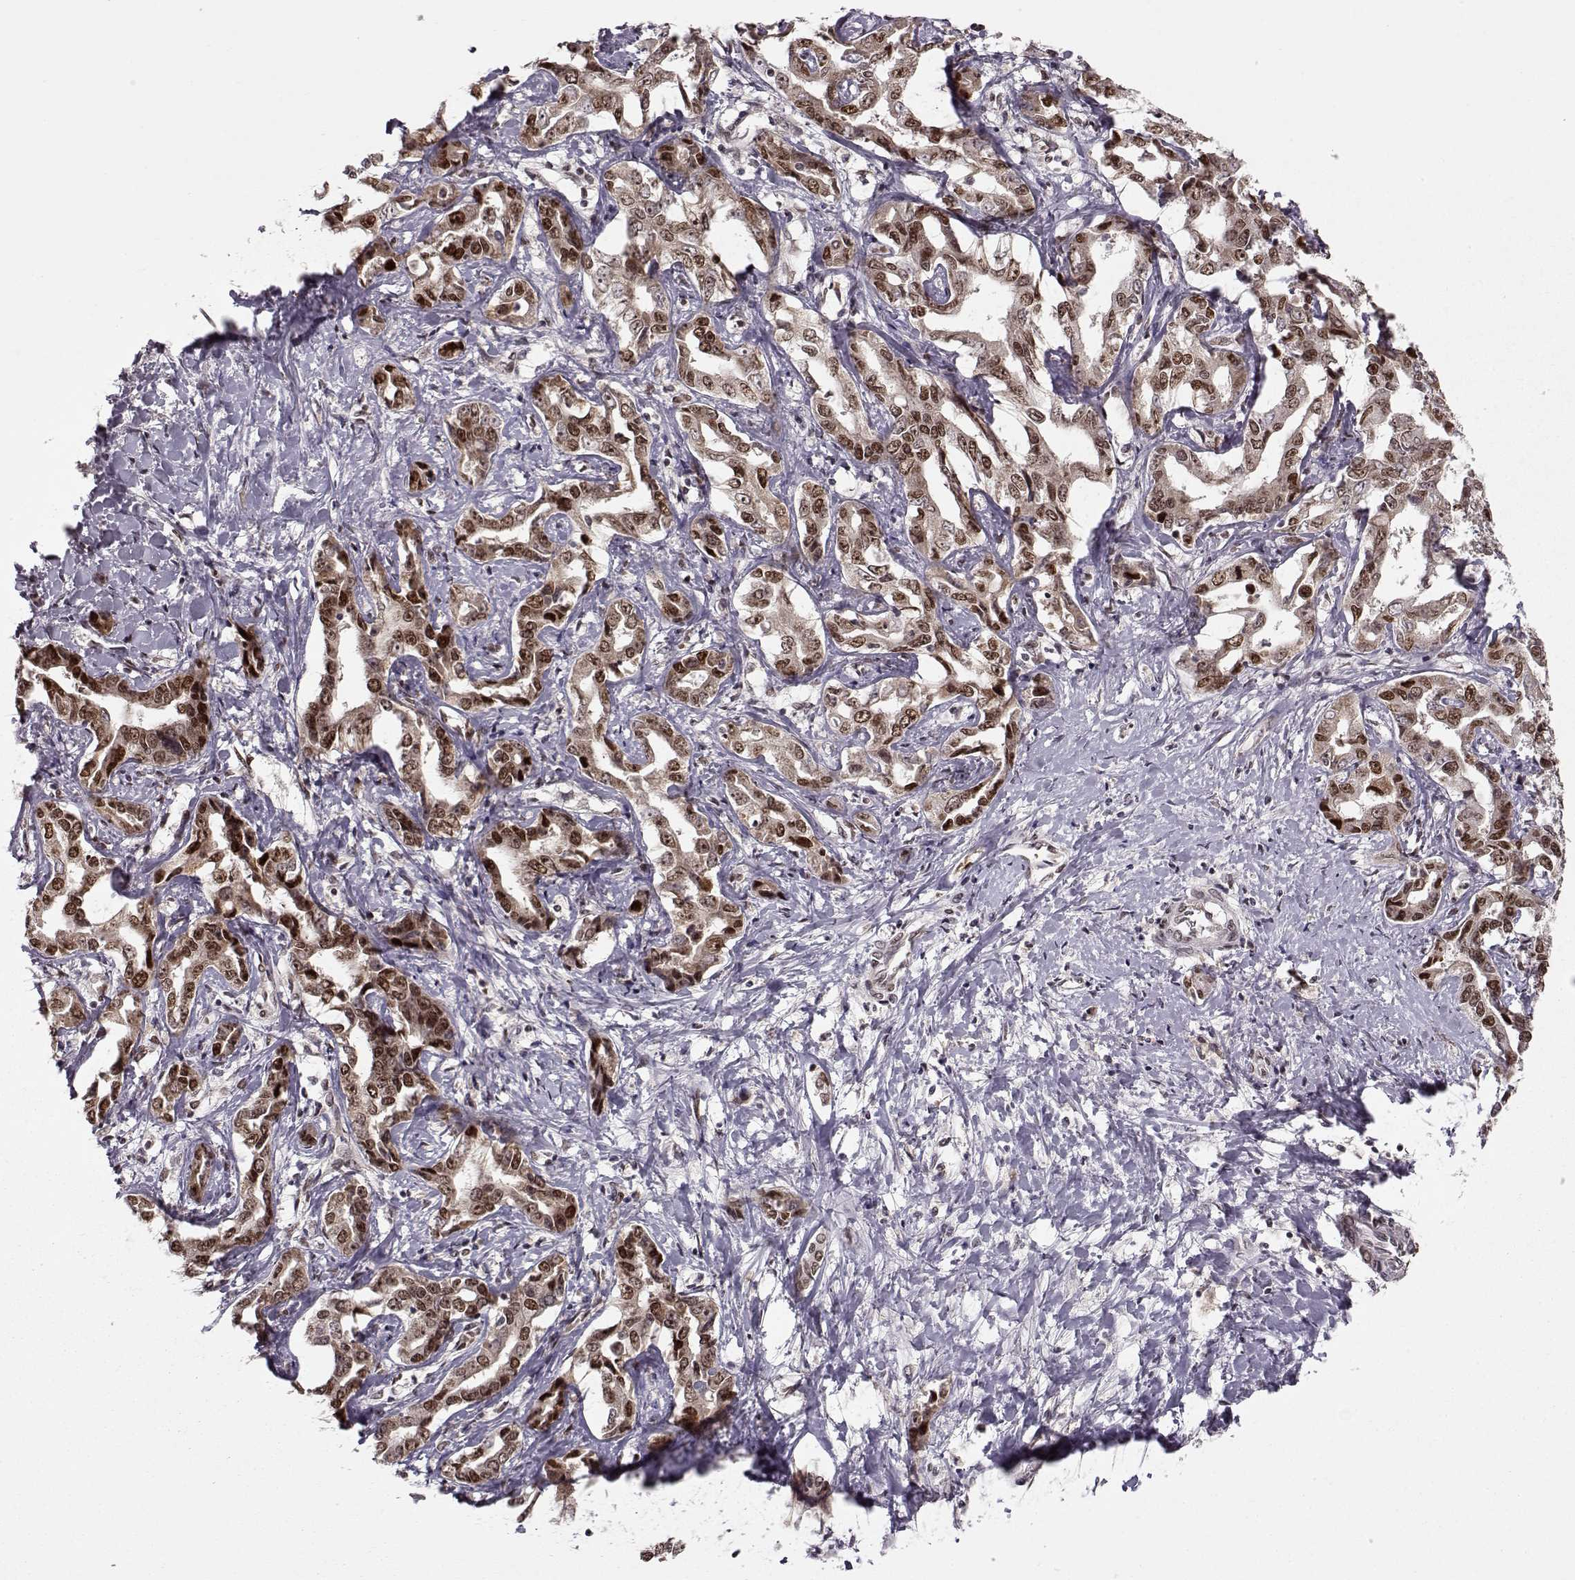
{"staining": {"intensity": "strong", "quantity": ">75%", "location": "nuclear"}, "tissue": "liver cancer", "cell_type": "Tumor cells", "image_type": "cancer", "snomed": [{"axis": "morphology", "description": "Cholangiocarcinoma"}, {"axis": "topography", "description": "Liver"}], "caption": "The histopathology image displays immunohistochemical staining of cholangiocarcinoma (liver). There is strong nuclear positivity is identified in about >75% of tumor cells.", "gene": "RAI1", "patient": {"sex": "male", "age": 59}}